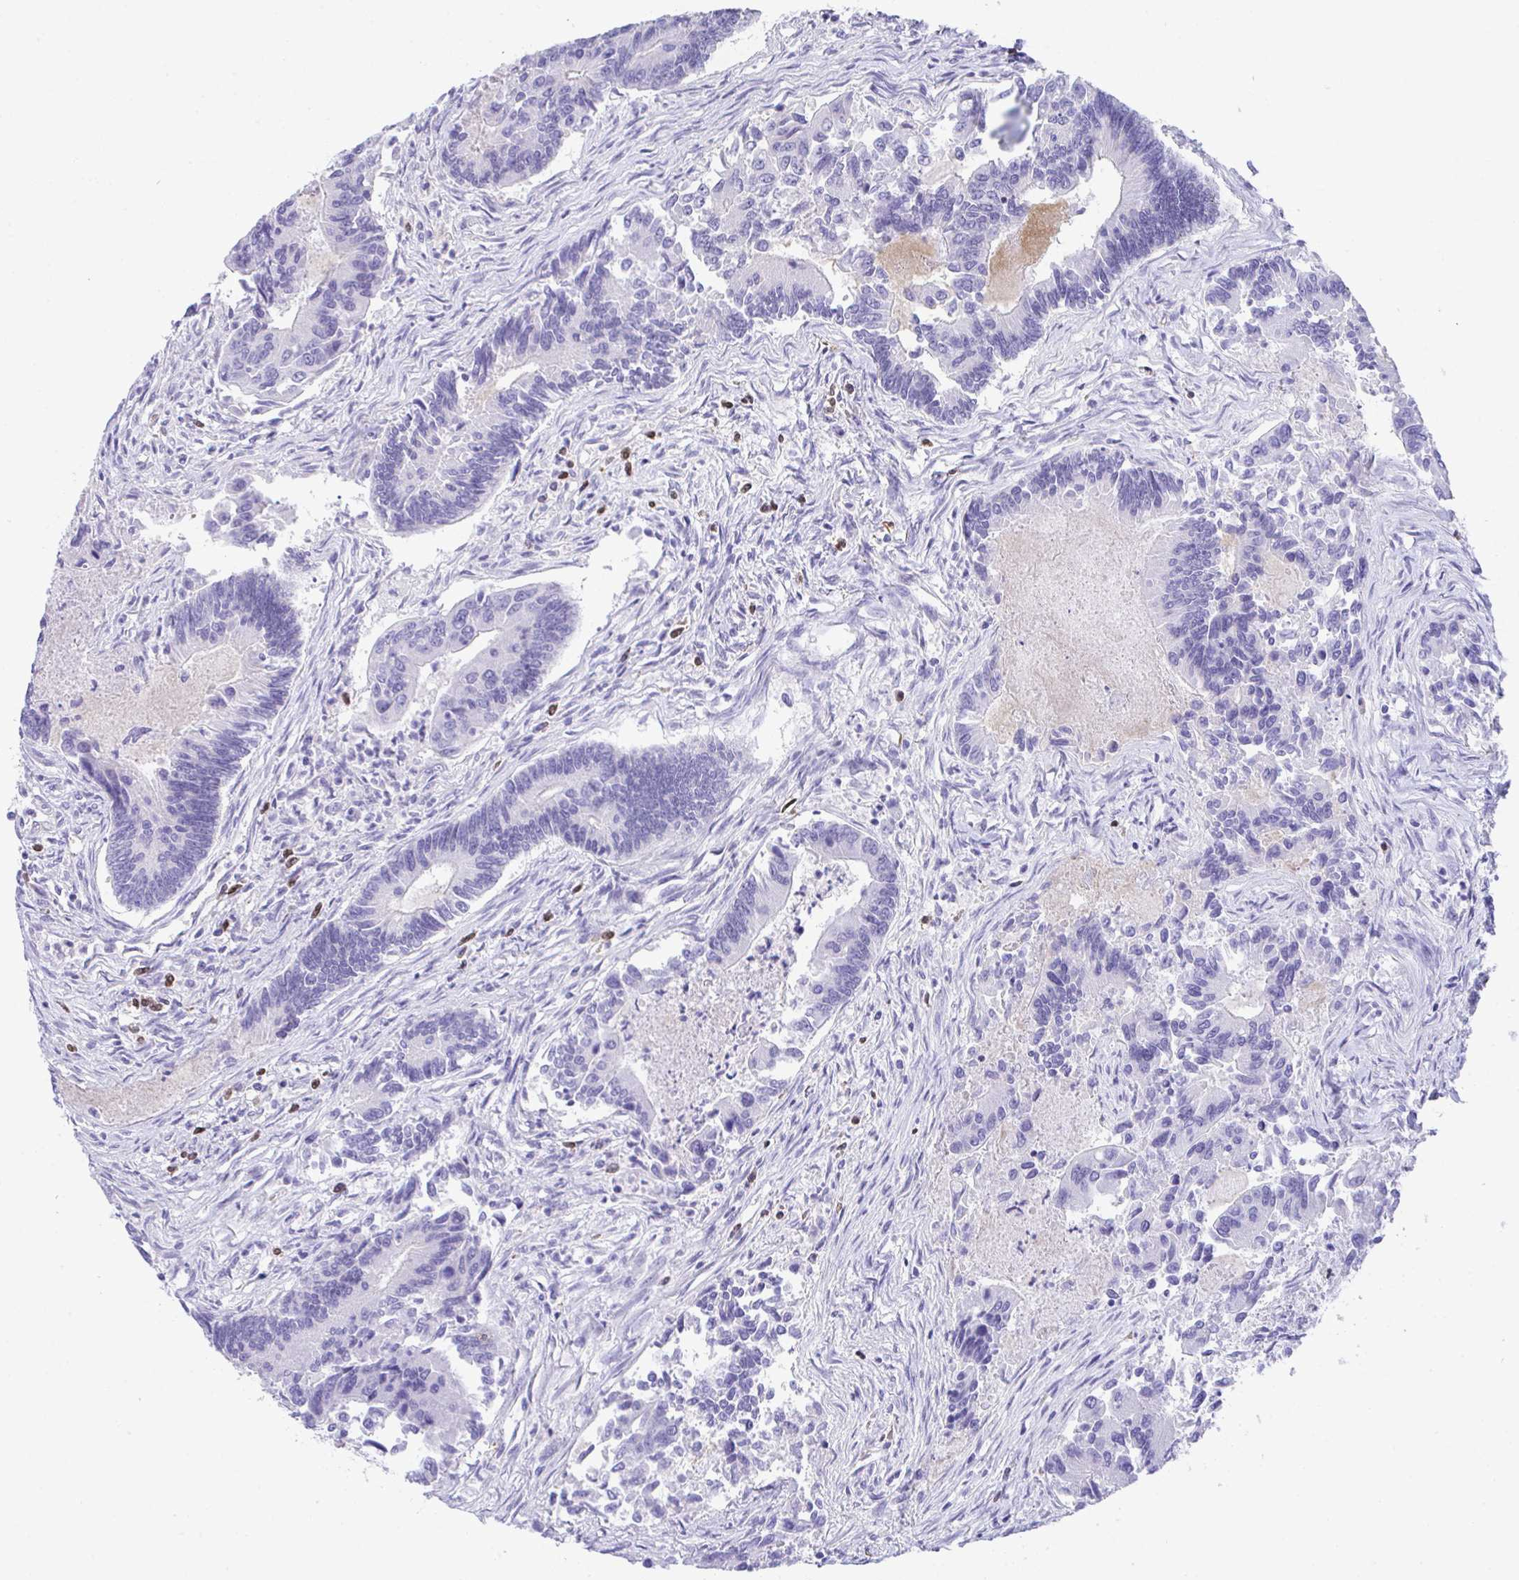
{"staining": {"intensity": "negative", "quantity": "none", "location": "none"}, "tissue": "colorectal cancer", "cell_type": "Tumor cells", "image_type": "cancer", "snomed": [{"axis": "morphology", "description": "Adenocarcinoma, NOS"}, {"axis": "topography", "description": "Colon"}], "caption": "DAB (3,3'-diaminobenzidine) immunohistochemical staining of colorectal cancer shows no significant staining in tumor cells.", "gene": "KMT2E", "patient": {"sex": "female", "age": 67}}